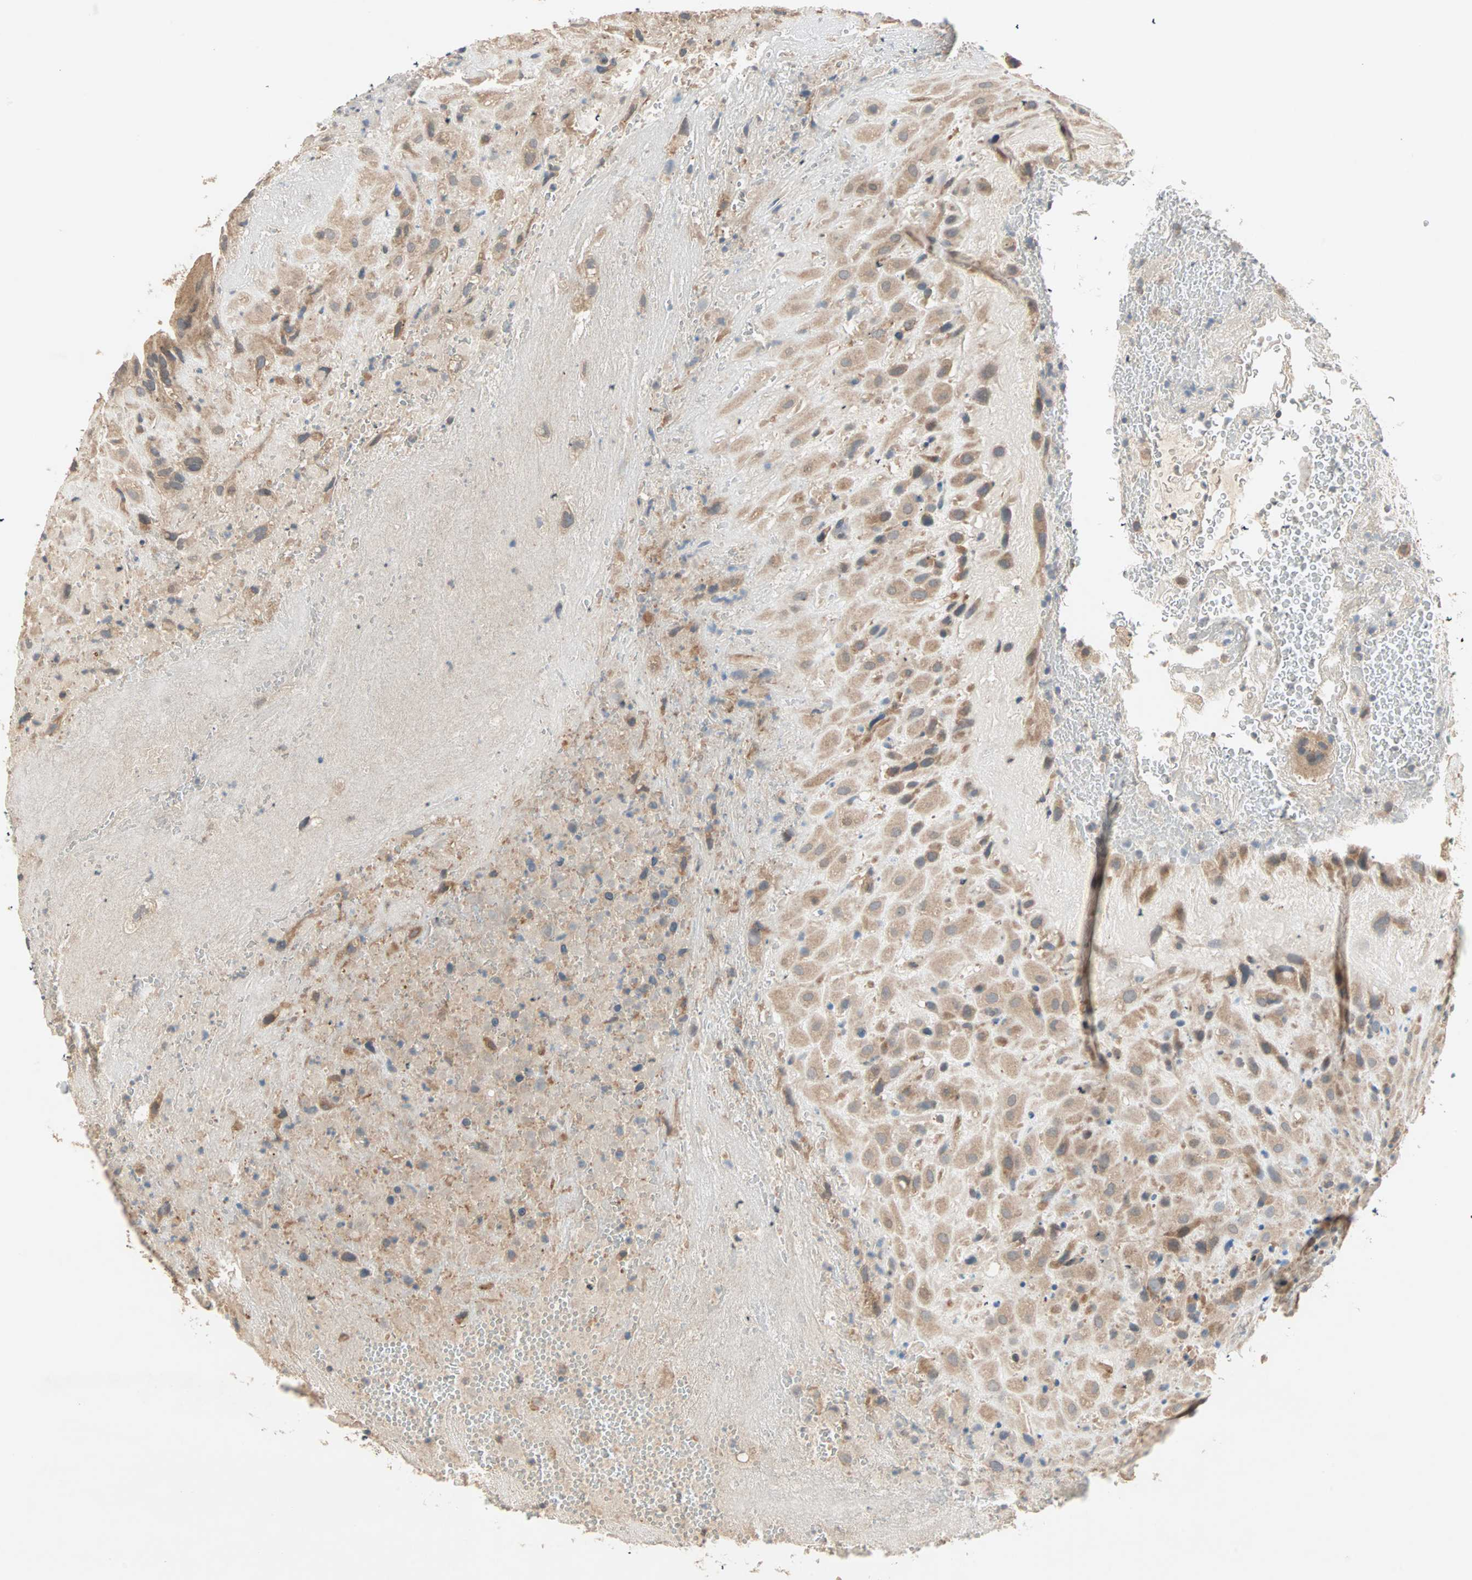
{"staining": {"intensity": "moderate", "quantity": ">75%", "location": "cytoplasmic/membranous"}, "tissue": "placenta", "cell_type": "Decidual cells", "image_type": "normal", "snomed": [{"axis": "morphology", "description": "Normal tissue, NOS"}, {"axis": "topography", "description": "Placenta"}], "caption": "Protein expression analysis of benign placenta exhibits moderate cytoplasmic/membranous expression in about >75% of decidual cells. (Brightfield microscopy of DAB IHC at high magnification).", "gene": "TTF2", "patient": {"sex": "female", "age": 19}}